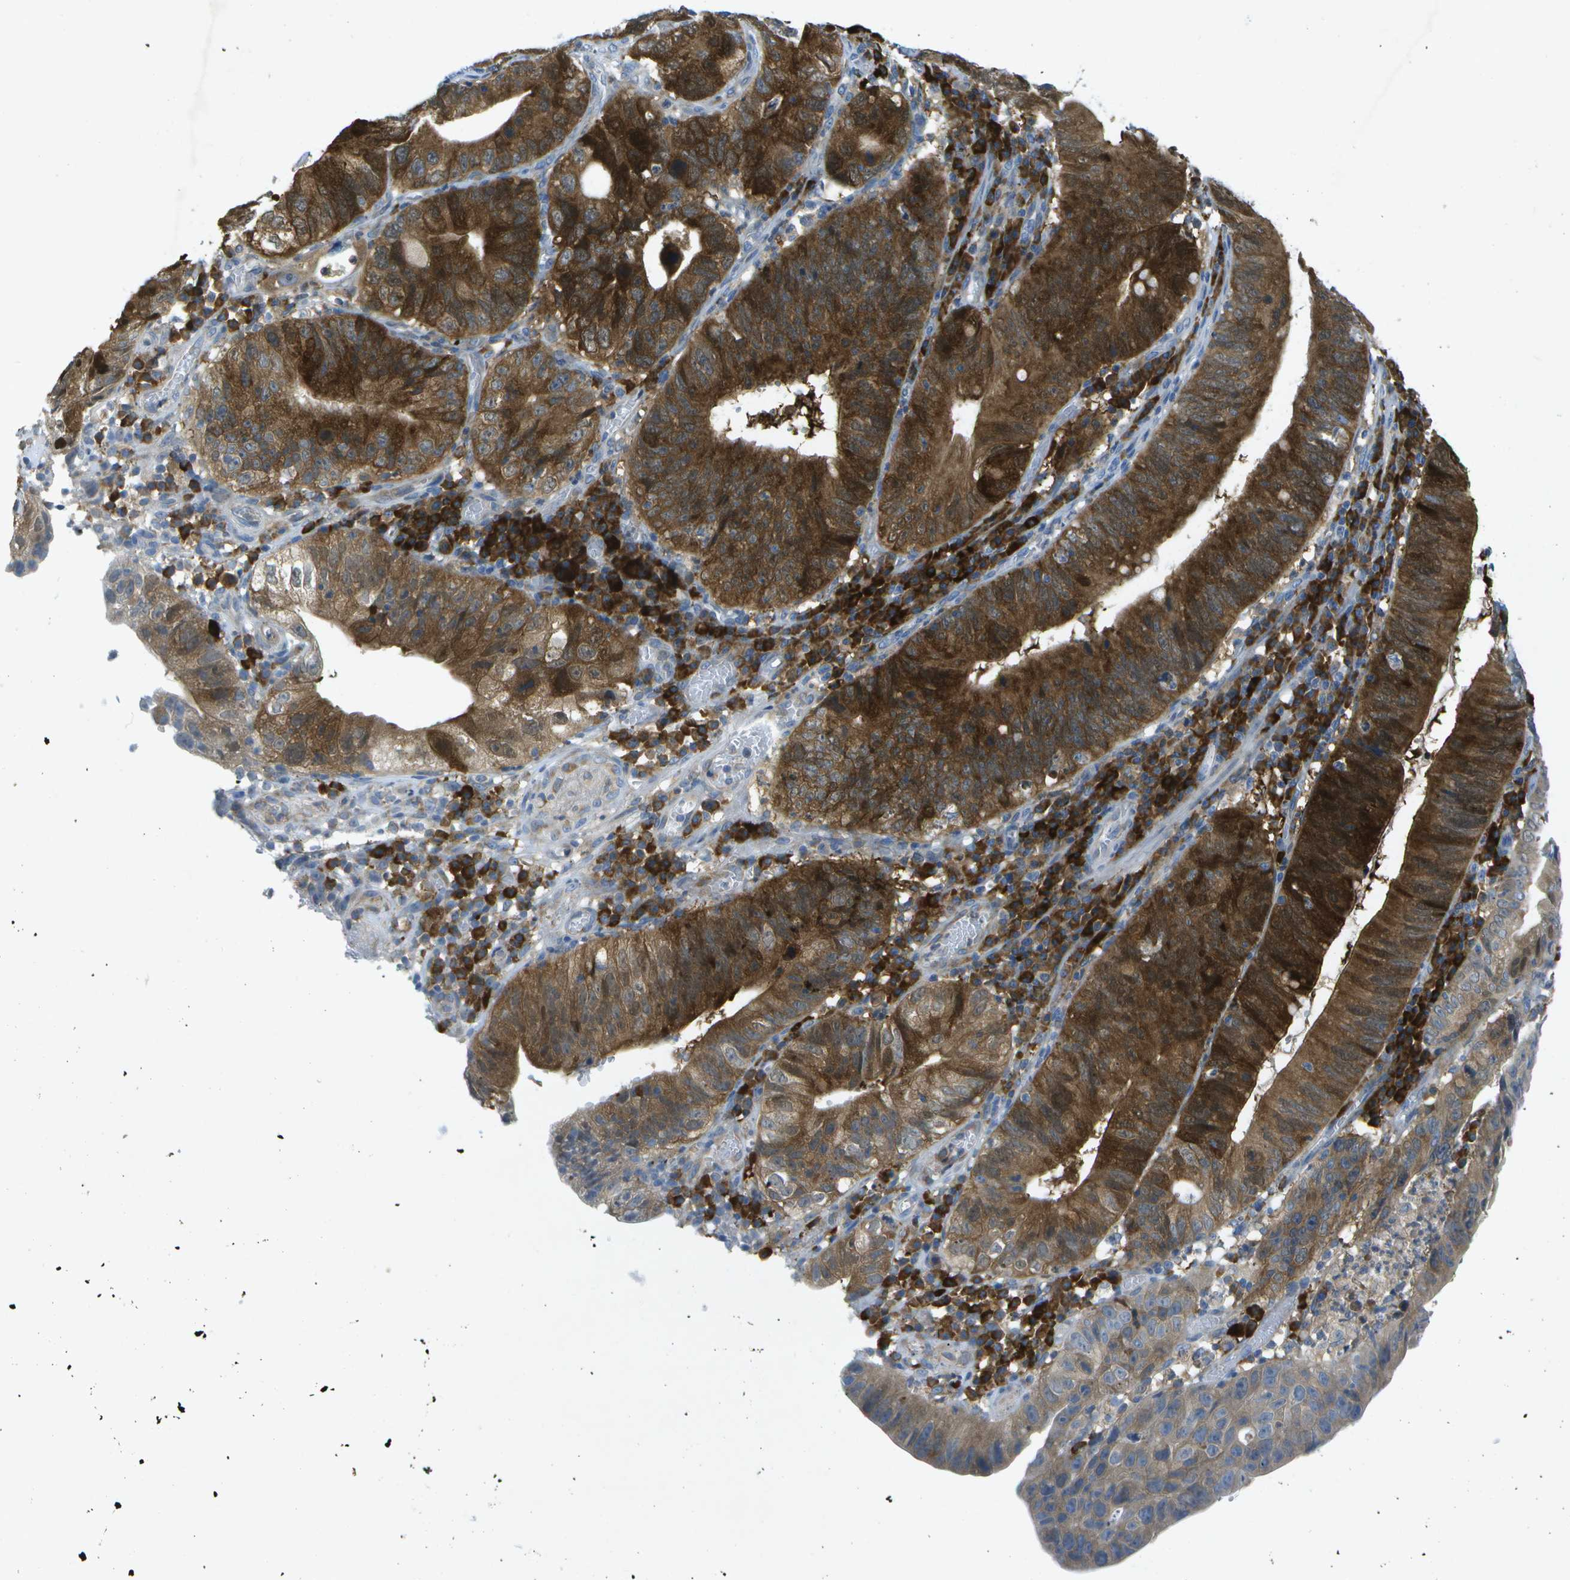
{"staining": {"intensity": "strong", "quantity": ">75%", "location": "cytoplasmic/membranous"}, "tissue": "stomach cancer", "cell_type": "Tumor cells", "image_type": "cancer", "snomed": [{"axis": "morphology", "description": "Adenocarcinoma, NOS"}, {"axis": "topography", "description": "Stomach"}], "caption": "Immunohistochemical staining of stomach adenocarcinoma exhibits strong cytoplasmic/membranous protein staining in approximately >75% of tumor cells.", "gene": "WNK2", "patient": {"sex": "male", "age": 59}}